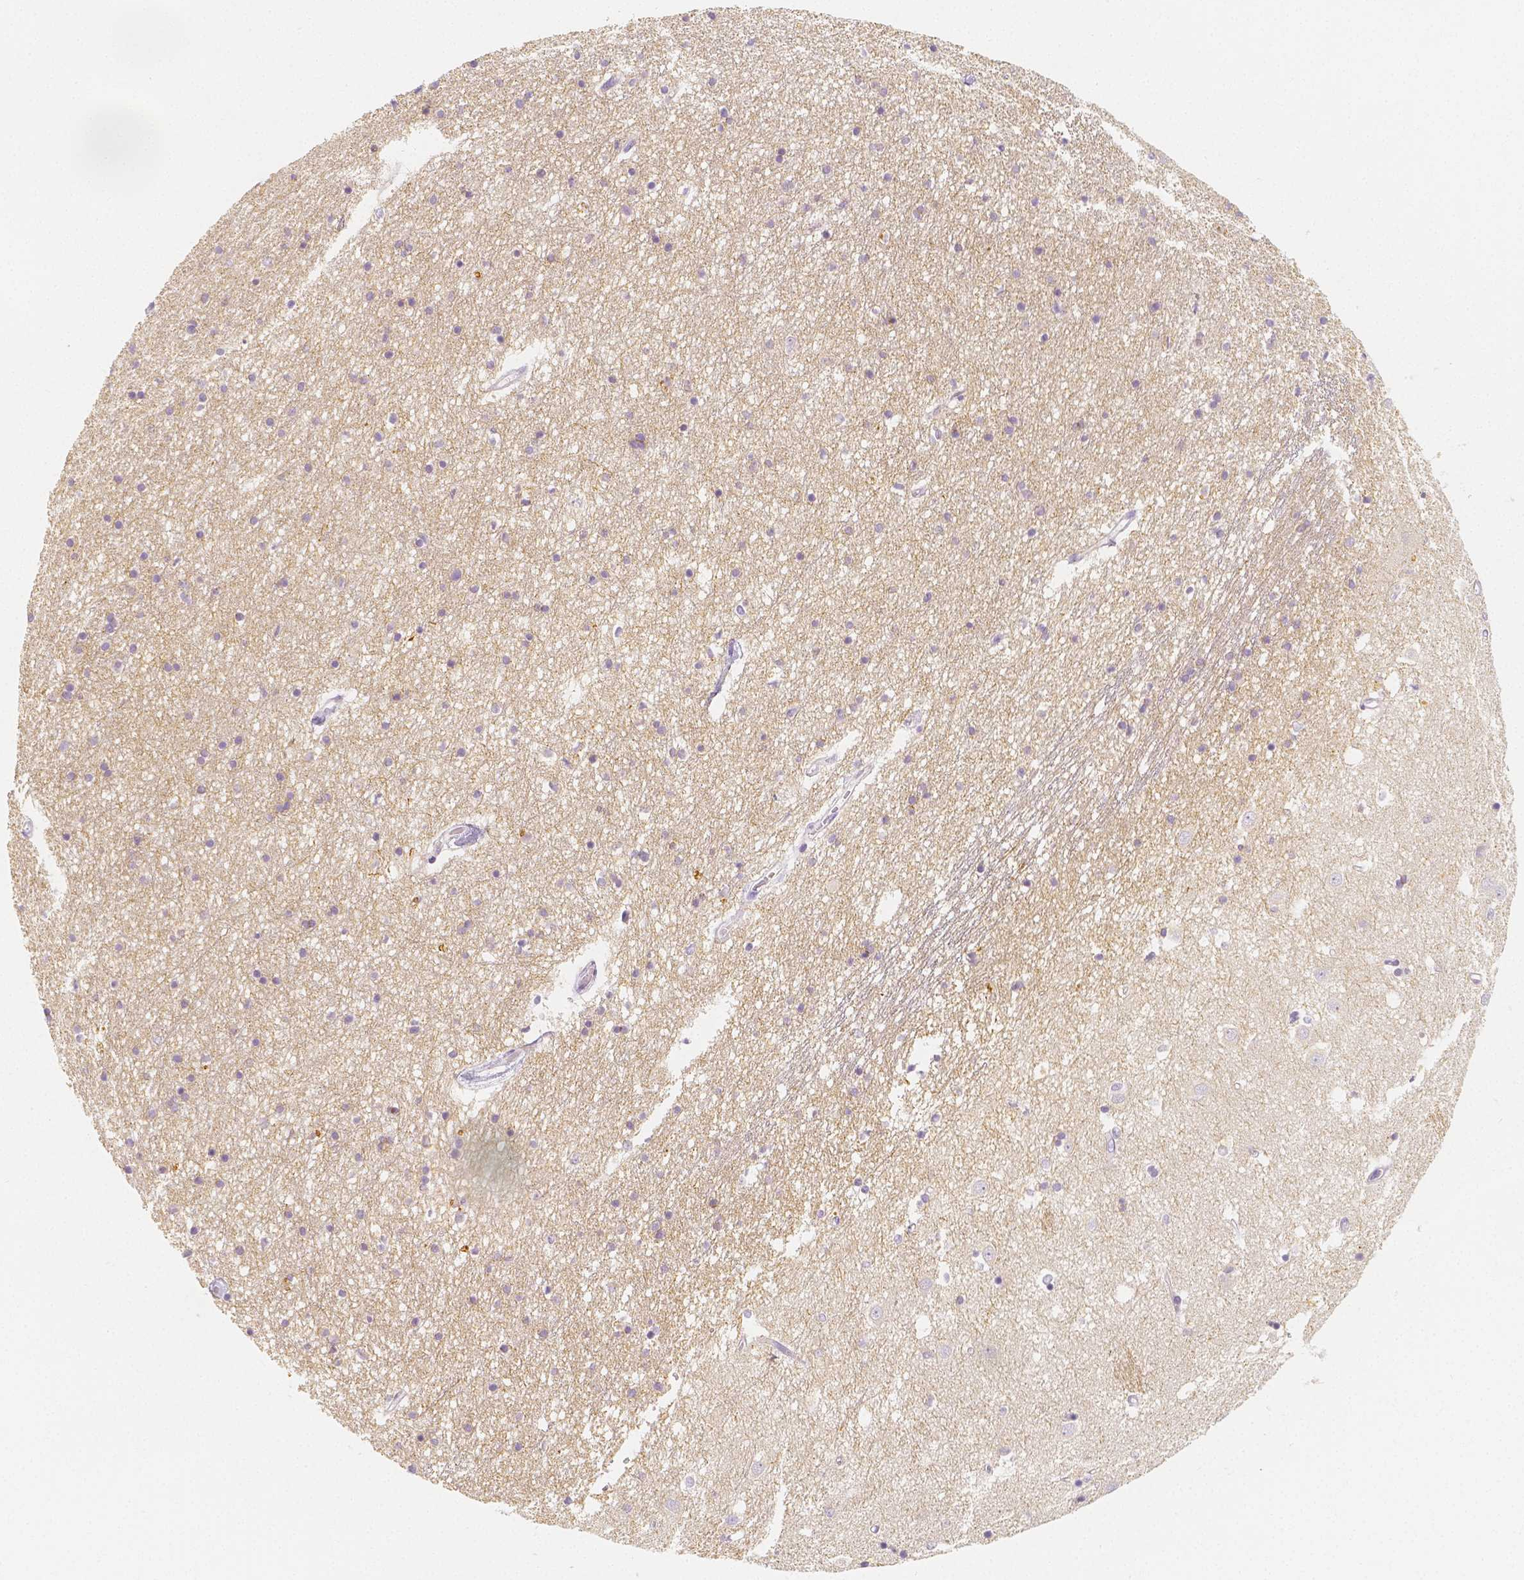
{"staining": {"intensity": "negative", "quantity": "none", "location": "none"}, "tissue": "caudate", "cell_type": "Glial cells", "image_type": "normal", "snomed": [{"axis": "morphology", "description": "Normal tissue, NOS"}, {"axis": "topography", "description": "Lateral ventricle wall"}], "caption": "There is no significant positivity in glial cells of caudate. (DAB immunohistochemistry (IHC) with hematoxylin counter stain).", "gene": "BATF", "patient": {"sex": "male", "age": 54}}